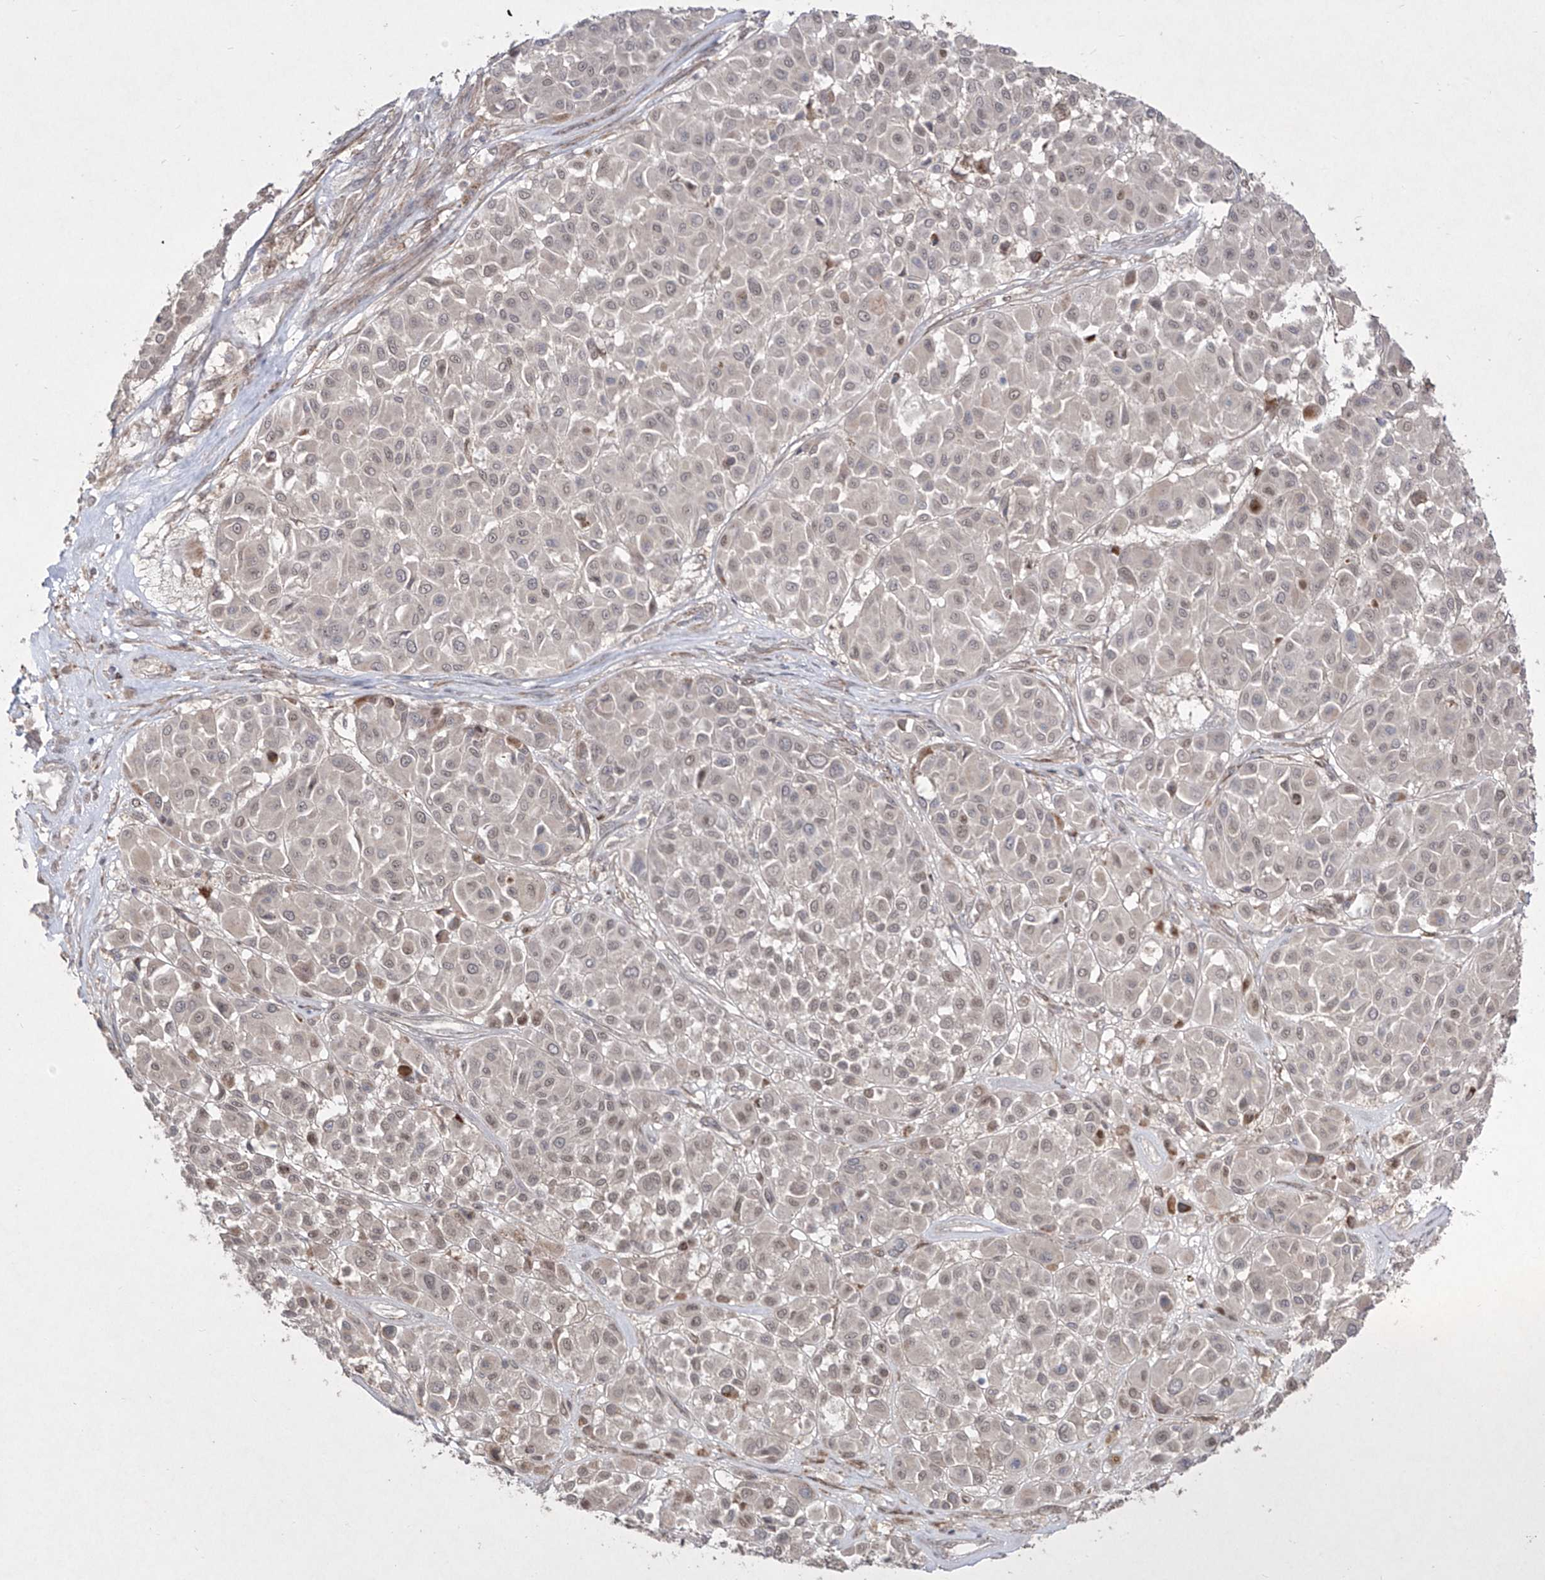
{"staining": {"intensity": "negative", "quantity": "none", "location": "none"}, "tissue": "melanoma", "cell_type": "Tumor cells", "image_type": "cancer", "snomed": [{"axis": "morphology", "description": "Malignant melanoma, Metastatic site"}, {"axis": "topography", "description": "Soft tissue"}], "caption": "Tumor cells show no significant staining in malignant melanoma (metastatic site).", "gene": "KDM1B", "patient": {"sex": "male", "age": 41}}